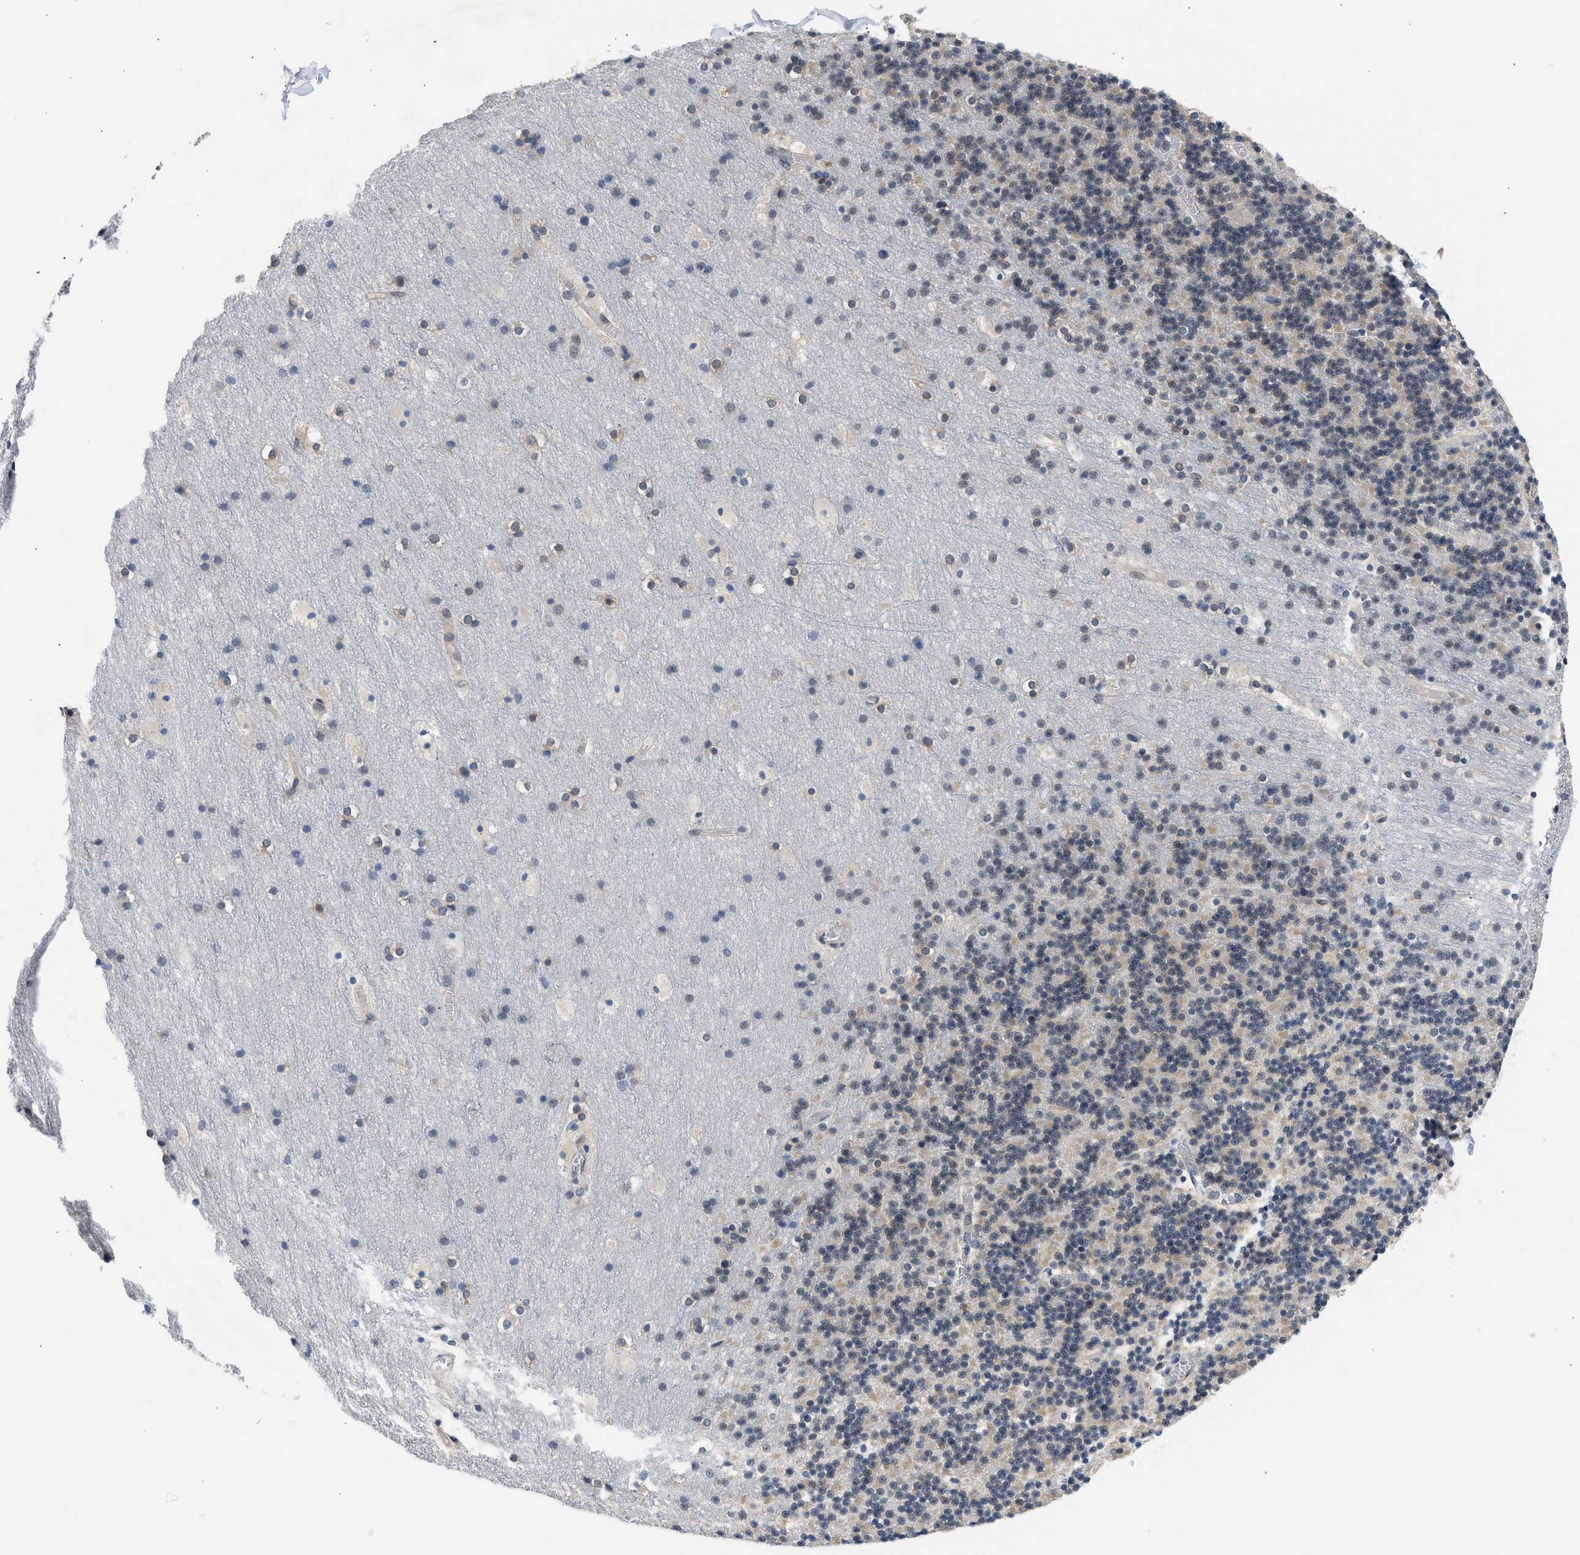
{"staining": {"intensity": "weak", "quantity": "<25%", "location": "cytoplasmic/membranous"}, "tissue": "cerebellum", "cell_type": "Cells in granular layer", "image_type": "normal", "snomed": [{"axis": "morphology", "description": "Normal tissue, NOS"}, {"axis": "topography", "description": "Cerebellum"}], "caption": "Immunohistochemistry micrograph of unremarkable cerebellum: cerebellum stained with DAB reveals no significant protein staining in cells in granular layer. Nuclei are stained in blue.", "gene": "XPO5", "patient": {"sex": "male", "age": 45}}